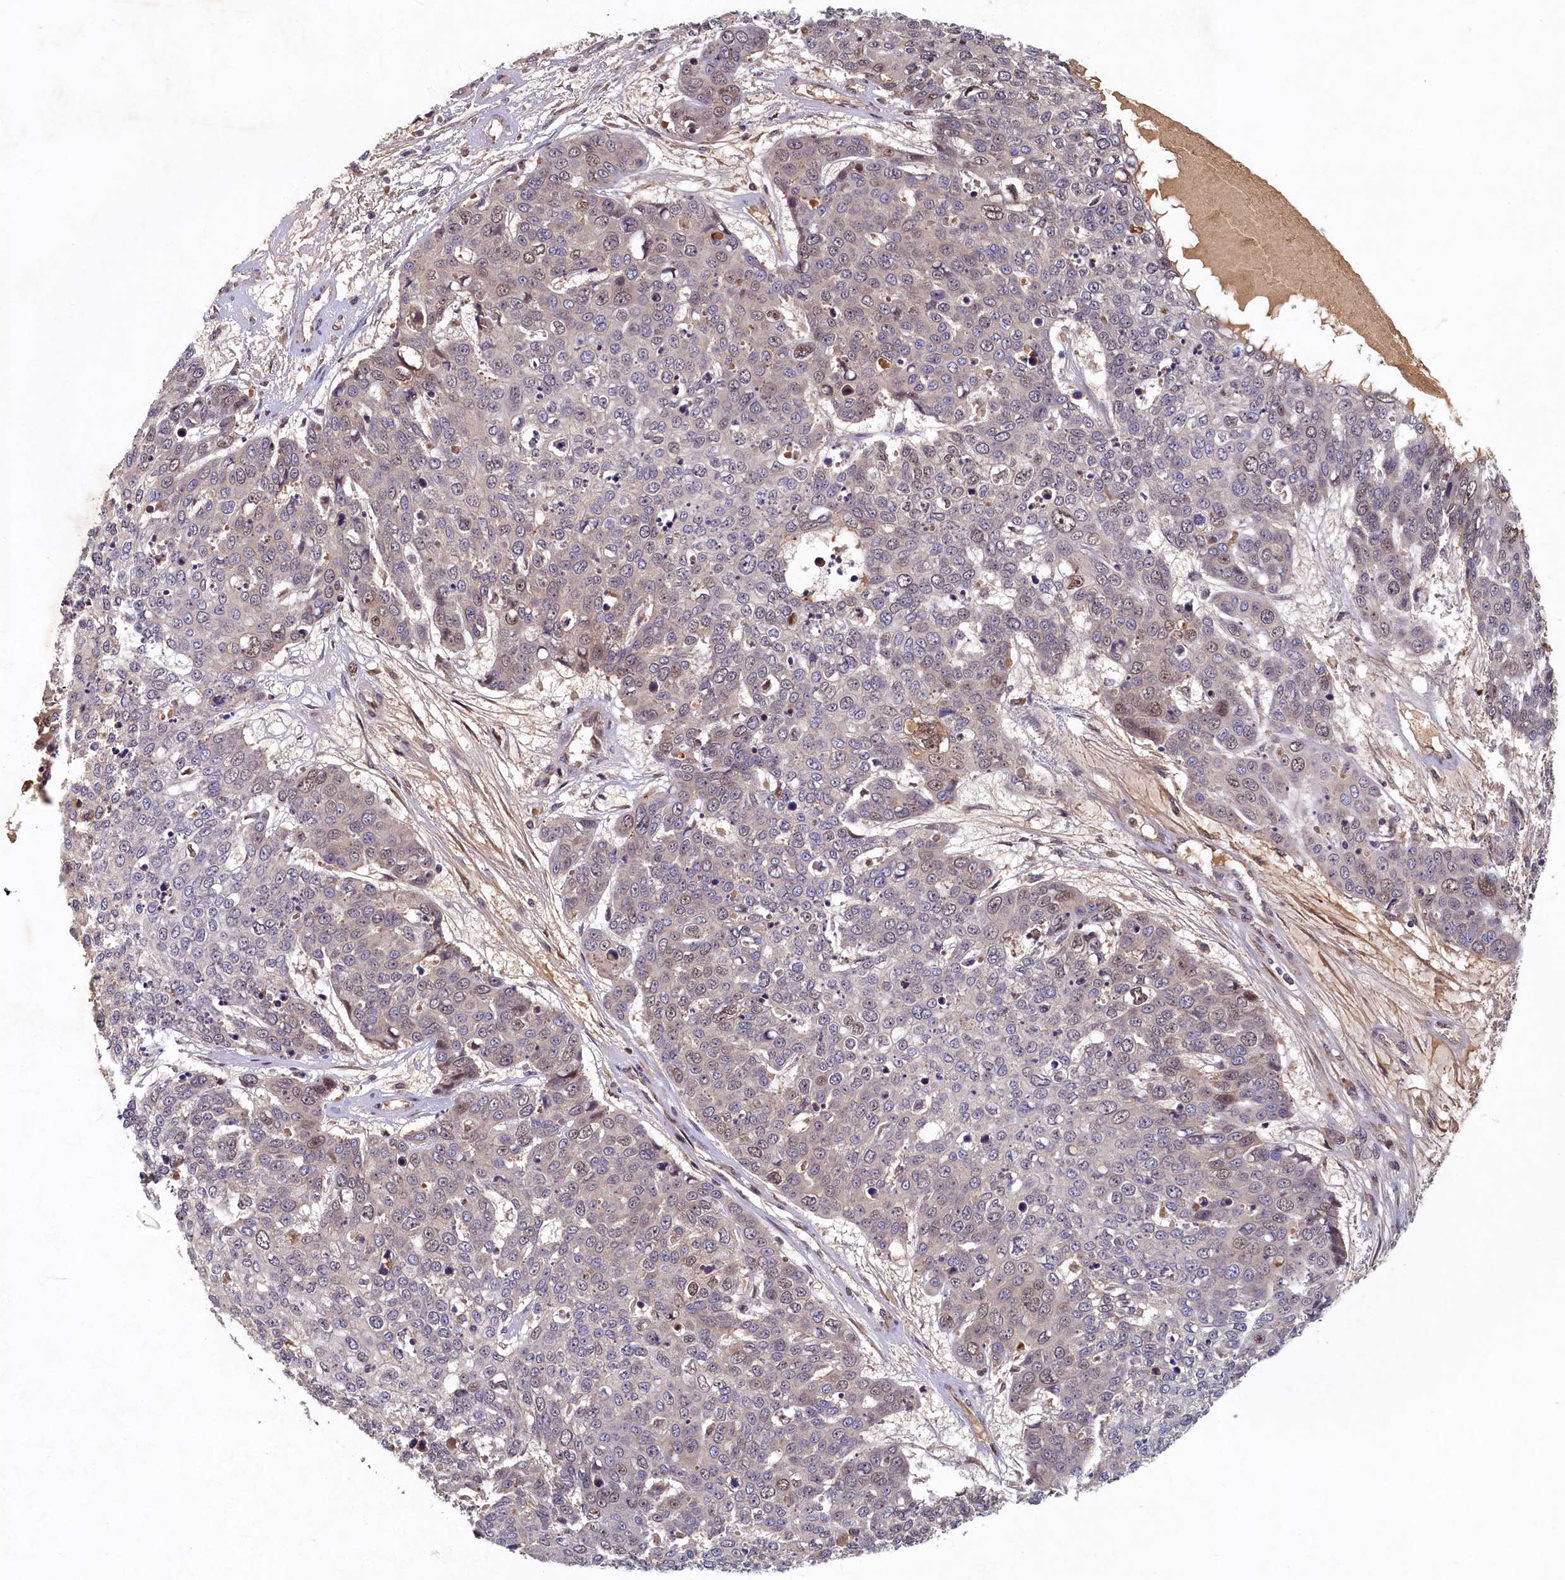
{"staining": {"intensity": "weak", "quantity": "<25%", "location": "cytoplasmic/membranous"}, "tissue": "skin cancer", "cell_type": "Tumor cells", "image_type": "cancer", "snomed": [{"axis": "morphology", "description": "Squamous cell carcinoma, NOS"}, {"axis": "topography", "description": "Skin"}], "caption": "IHC photomicrograph of skin cancer (squamous cell carcinoma) stained for a protein (brown), which exhibits no expression in tumor cells. The staining was performed using DAB to visualize the protein expression in brown, while the nuclei were stained in blue with hematoxylin (Magnification: 20x).", "gene": "LCMT2", "patient": {"sex": "male", "age": 71}}